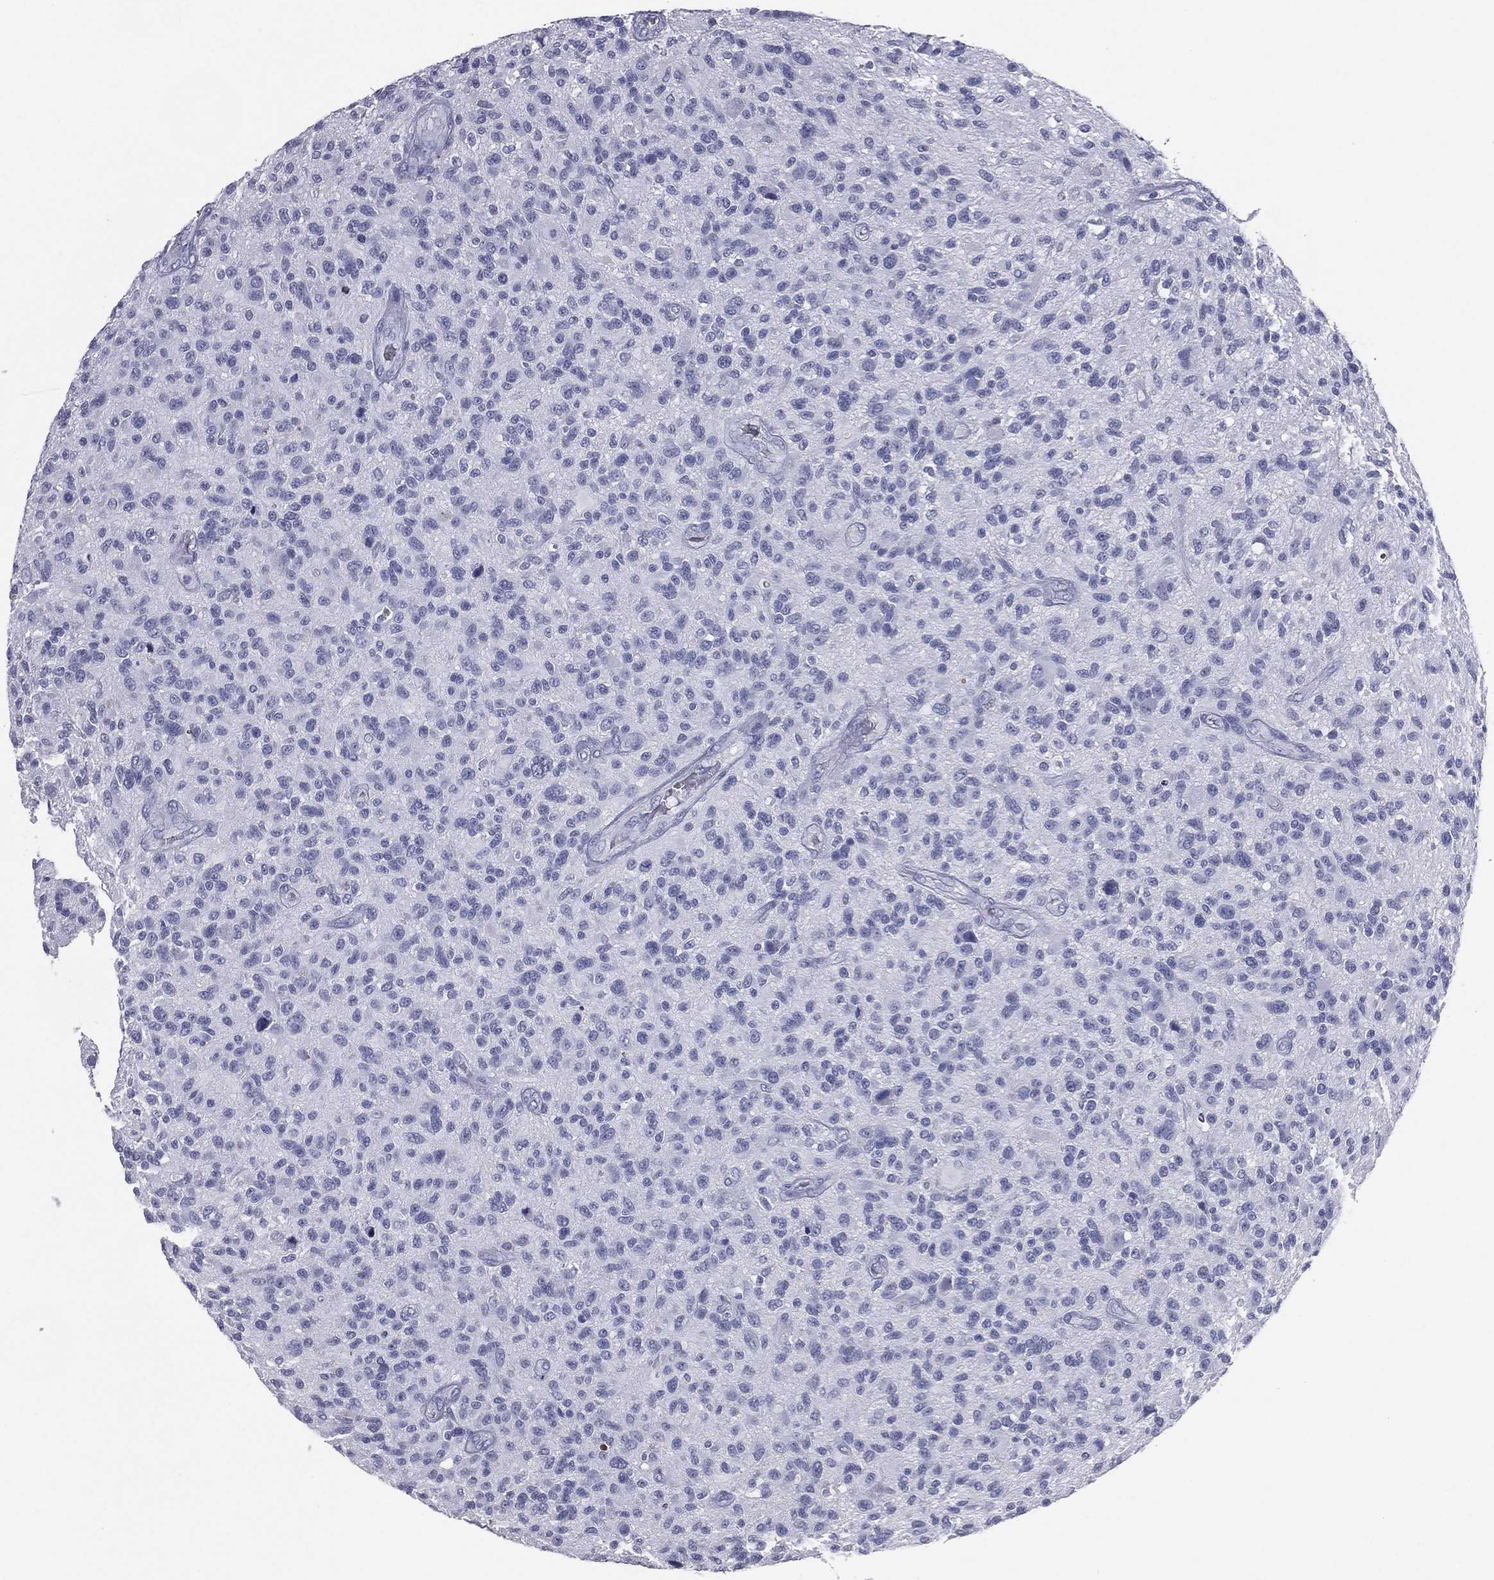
{"staining": {"intensity": "negative", "quantity": "none", "location": "none"}, "tissue": "glioma", "cell_type": "Tumor cells", "image_type": "cancer", "snomed": [{"axis": "morphology", "description": "Glioma, malignant, High grade"}, {"axis": "topography", "description": "Brain"}], "caption": "Histopathology image shows no significant protein positivity in tumor cells of glioma.", "gene": "ESX1", "patient": {"sex": "male", "age": 47}}